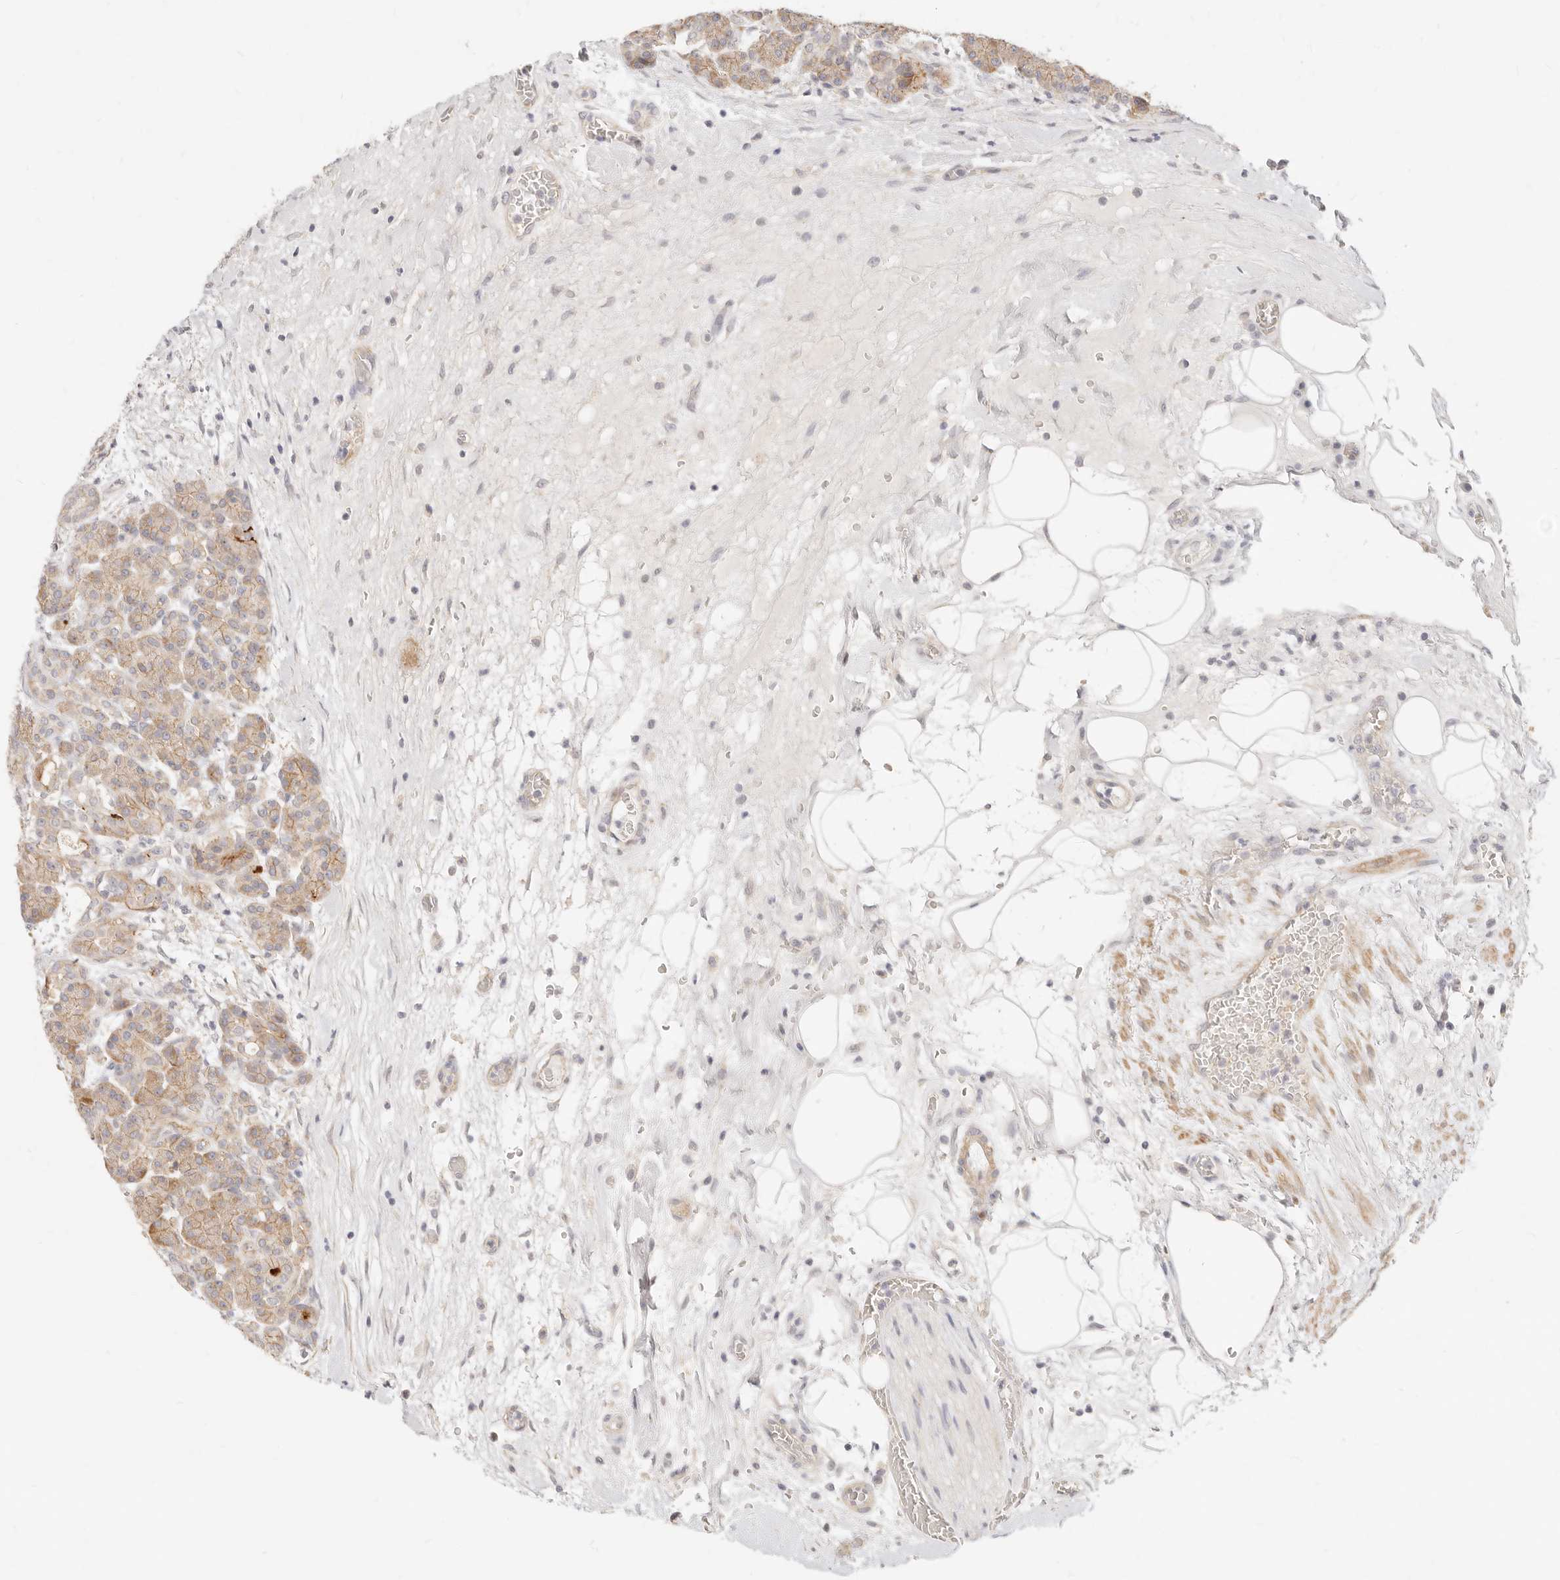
{"staining": {"intensity": "moderate", "quantity": ">75%", "location": "cytoplasmic/membranous"}, "tissue": "pancreas", "cell_type": "Exocrine glandular cells", "image_type": "normal", "snomed": [{"axis": "morphology", "description": "Normal tissue, NOS"}, {"axis": "topography", "description": "Pancreas"}], "caption": "An immunohistochemistry image of unremarkable tissue is shown. Protein staining in brown shows moderate cytoplasmic/membranous positivity in pancreas within exocrine glandular cells. The staining was performed using DAB (3,3'-diaminobenzidine), with brown indicating positive protein expression. Nuclei are stained blue with hematoxylin.", "gene": "UBXN10", "patient": {"sex": "male", "age": 63}}